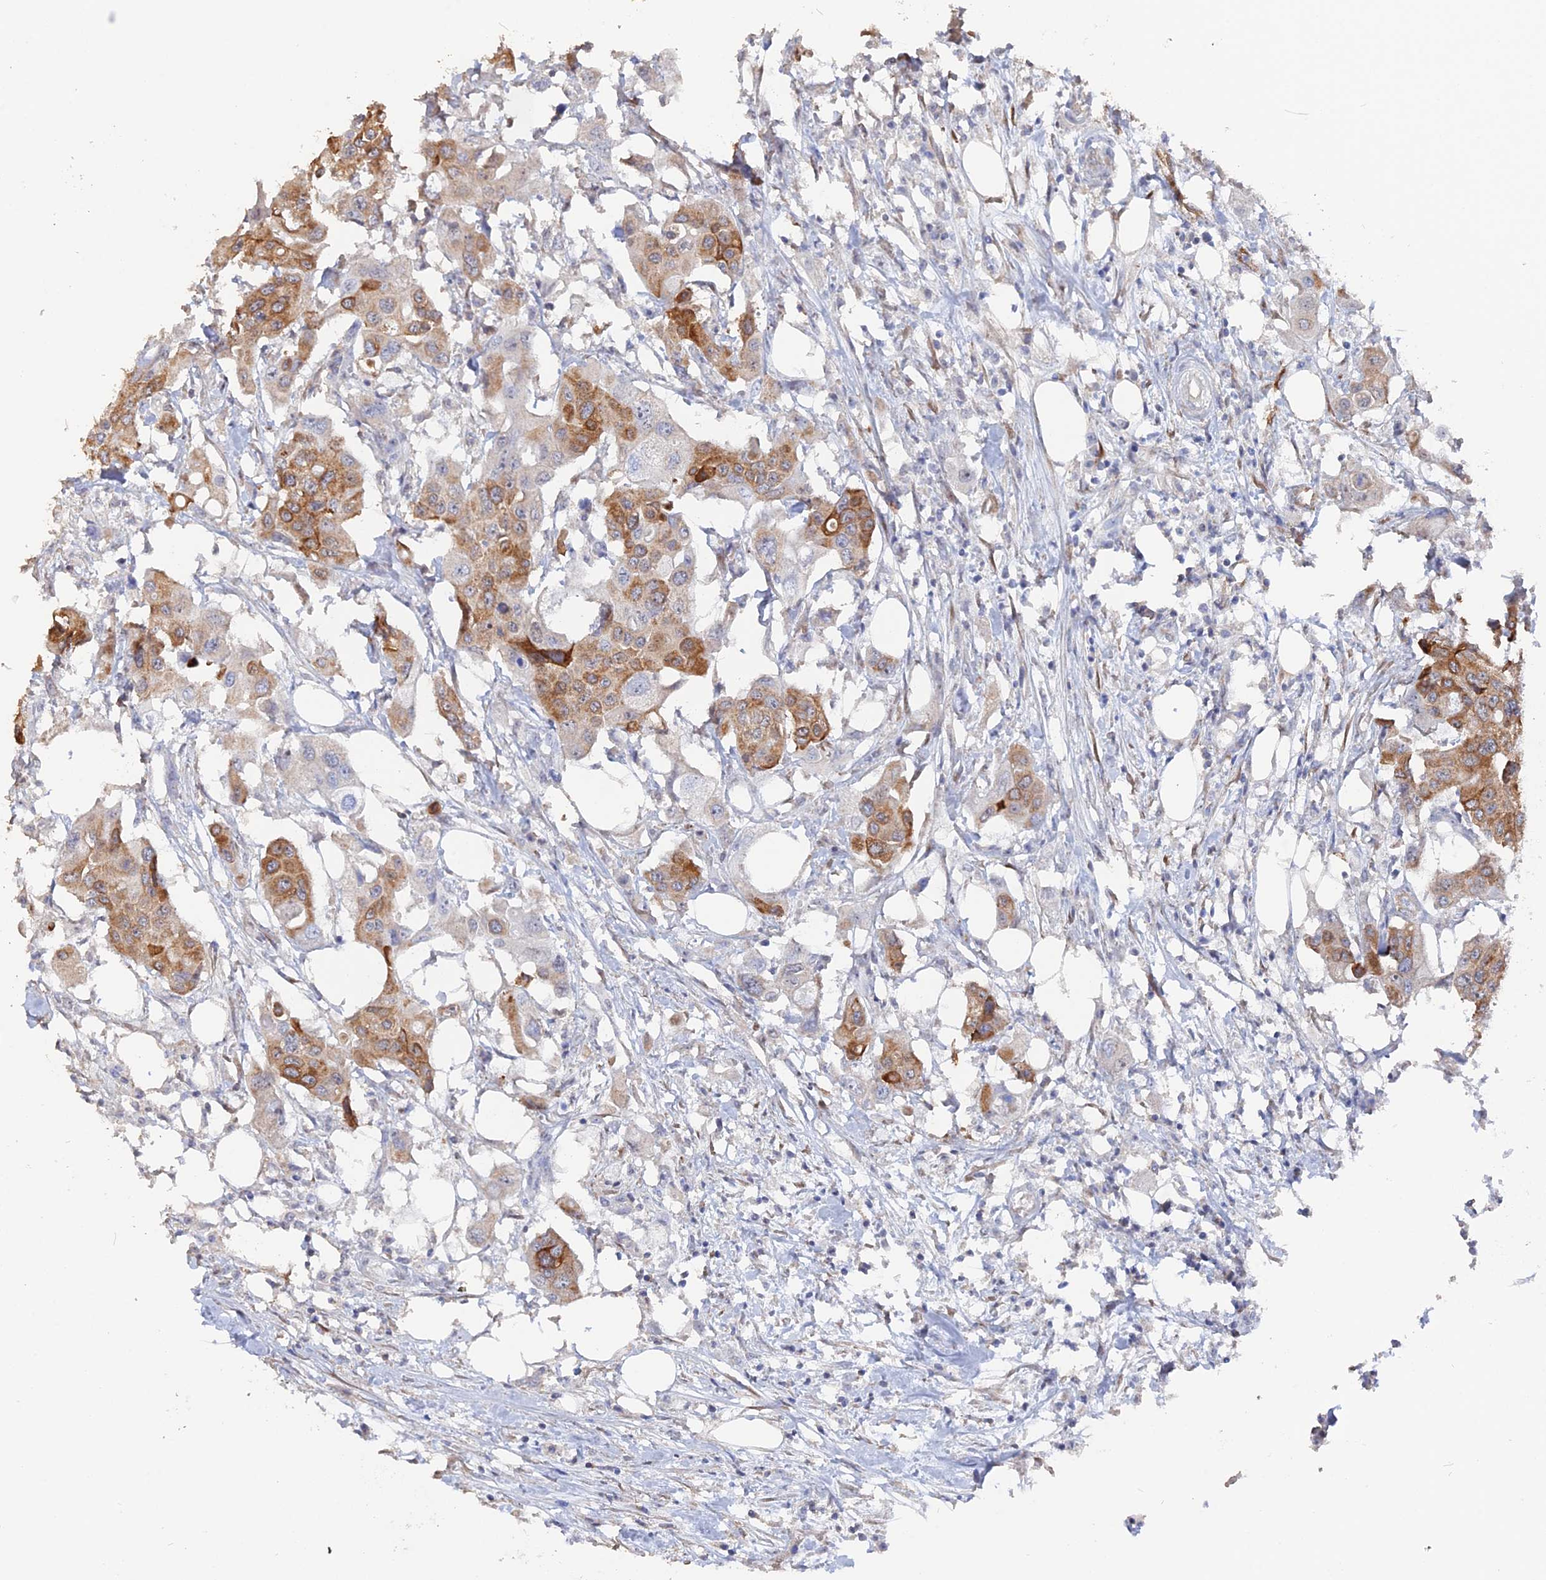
{"staining": {"intensity": "moderate", "quantity": ">75%", "location": "cytoplasmic/membranous"}, "tissue": "colorectal cancer", "cell_type": "Tumor cells", "image_type": "cancer", "snomed": [{"axis": "morphology", "description": "Adenocarcinoma, NOS"}, {"axis": "topography", "description": "Colon"}], "caption": "IHC image of adenocarcinoma (colorectal) stained for a protein (brown), which demonstrates medium levels of moderate cytoplasmic/membranous expression in about >75% of tumor cells.", "gene": "SEMG2", "patient": {"sex": "male", "age": 77}}